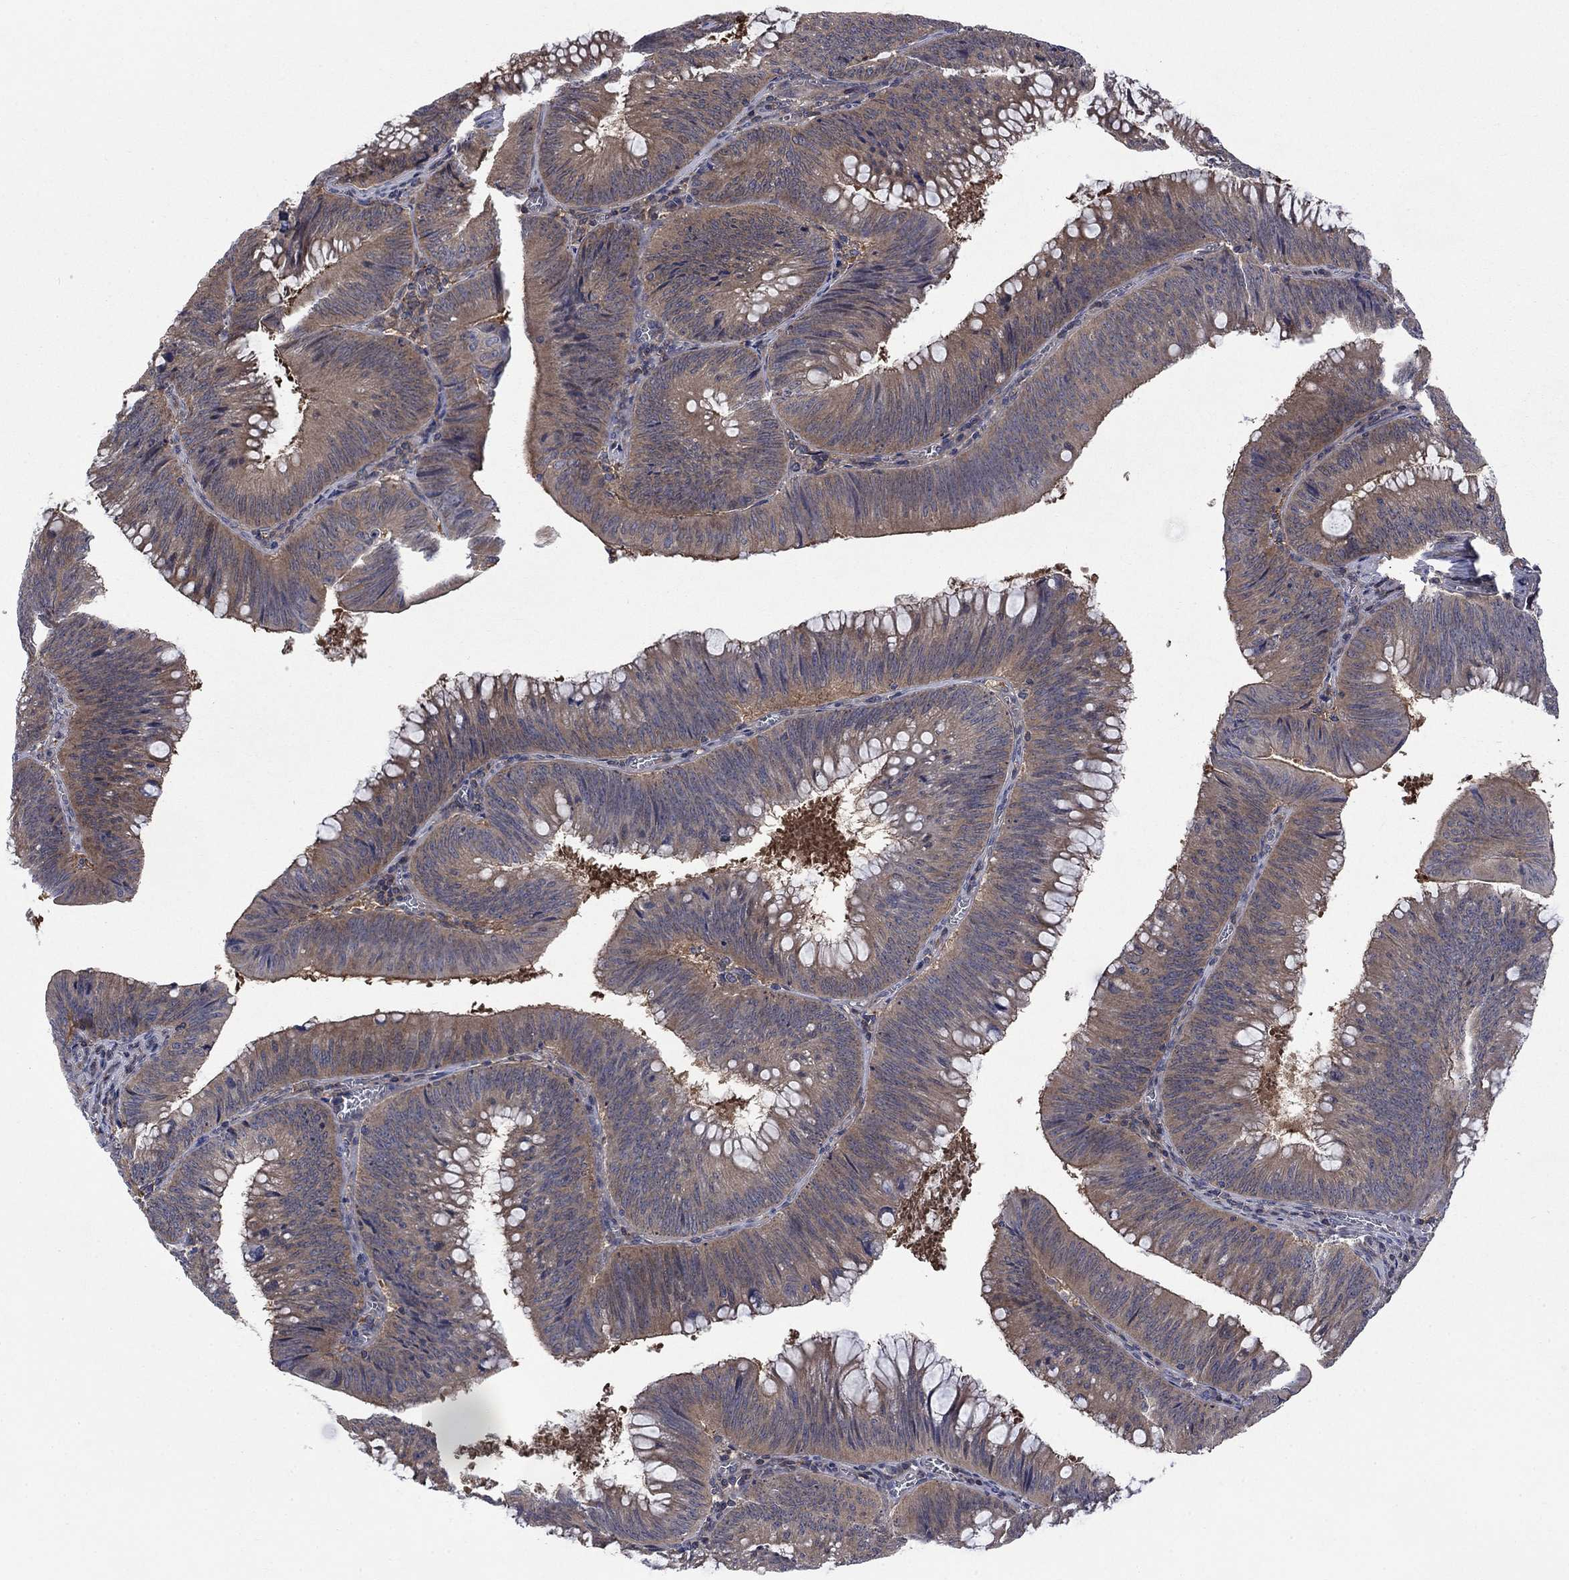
{"staining": {"intensity": "weak", "quantity": ">75%", "location": "cytoplasmic/membranous"}, "tissue": "colorectal cancer", "cell_type": "Tumor cells", "image_type": "cancer", "snomed": [{"axis": "morphology", "description": "Adenocarcinoma, NOS"}, {"axis": "topography", "description": "Rectum"}], "caption": "Colorectal cancer (adenocarcinoma) tissue demonstrates weak cytoplasmic/membranous expression in about >75% of tumor cells, visualized by immunohistochemistry. (brown staining indicates protein expression, while blue staining denotes nuclei).", "gene": "PDZD2", "patient": {"sex": "female", "age": 72}}